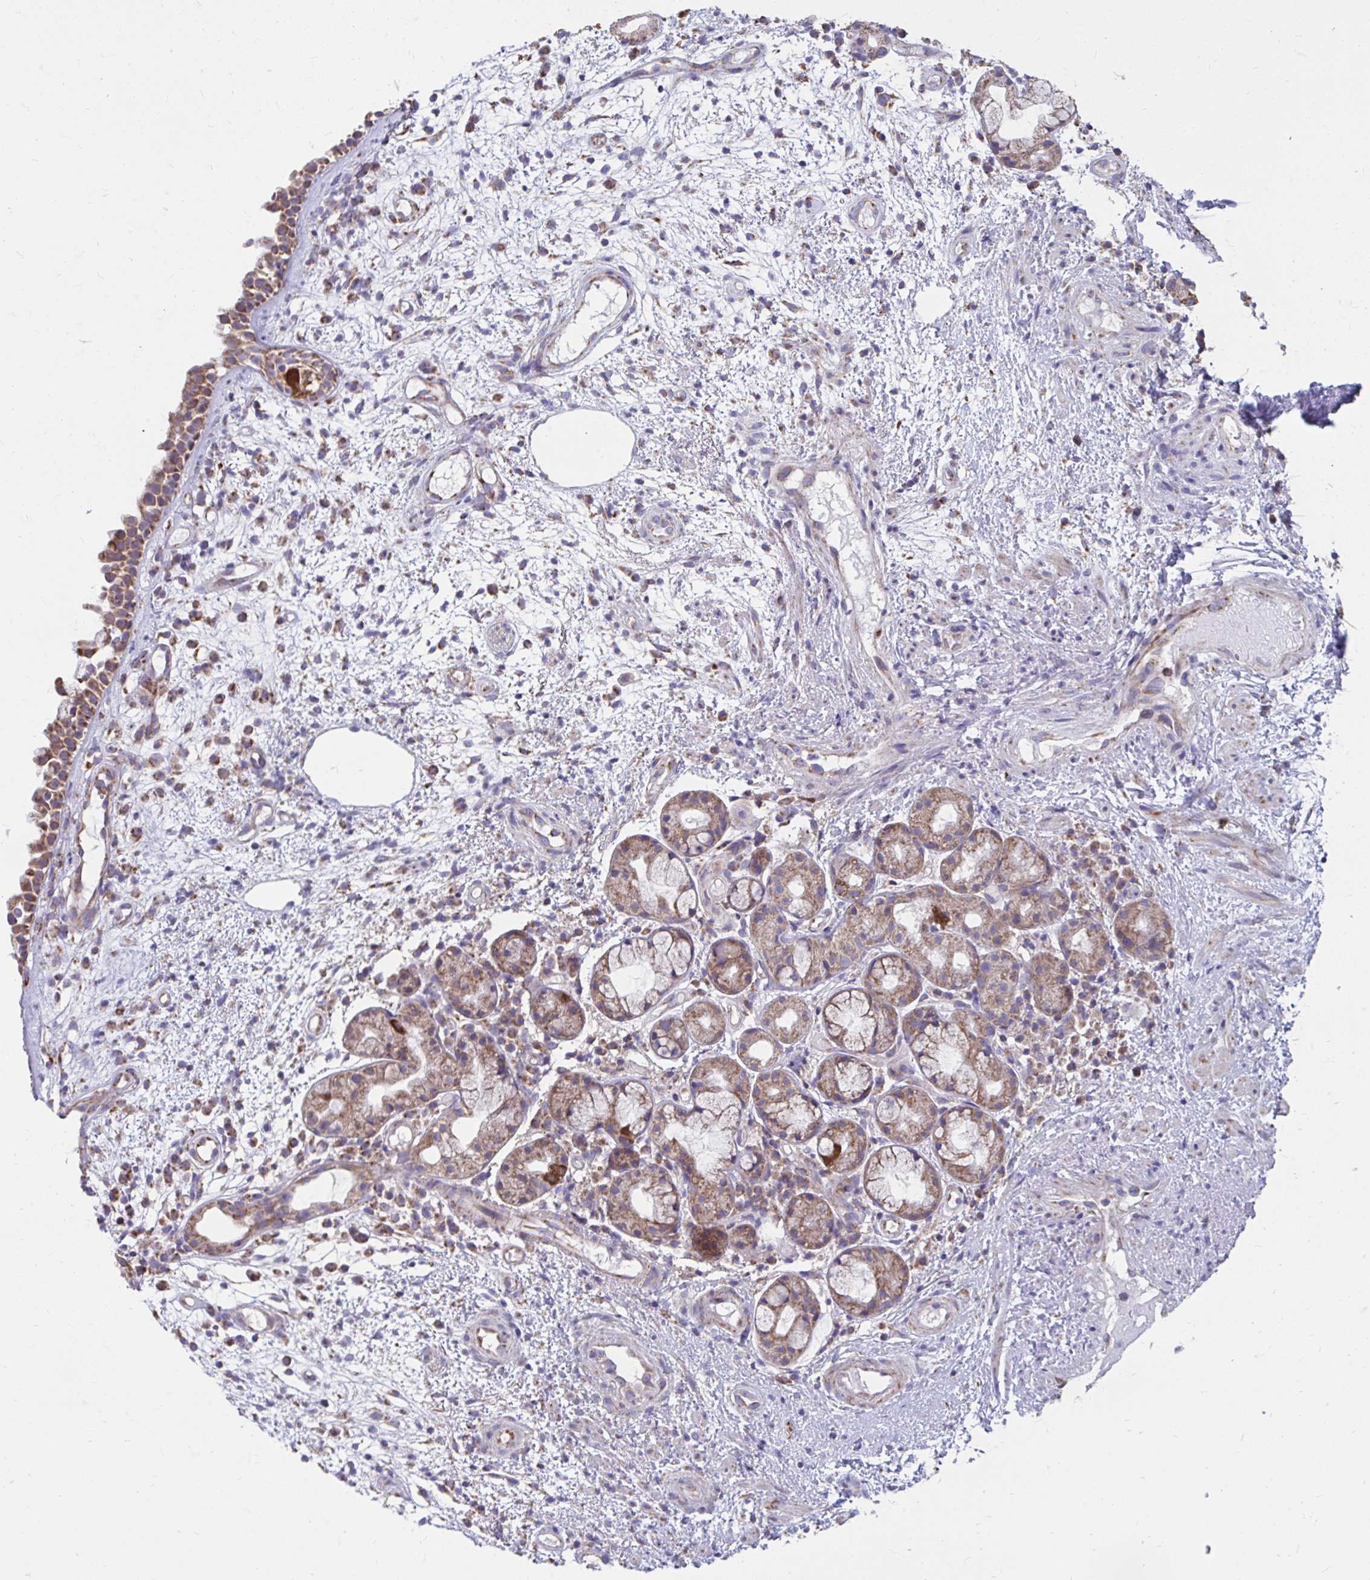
{"staining": {"intensity": "moderate", "quantity": ">75%", "location": "cytoplasmic/membranous"}, "tissue": "nasopharynx", "cell_type": "Respiratory epithelial cells", "image_type": "normal", "snomed": [{"axis": "morphology", "description": "Normal tissue, NOS"}, {"axis": "morphology", "description": "Inflammation, NOS"}, {"axis": "topography", "description": "Nasopharynx"}], "caption": "A medium amount of moderate cytoplasmic/membranous expression is appreciated in about >75% of respiratory epithelial cells in benign nasopharynx. (DAB (3,3'-diaminobenzidine) IHC with brightfield microscopy, high magnification).", "gene": "LINGO4", "patient": {"sex": "male", "age": 54}}